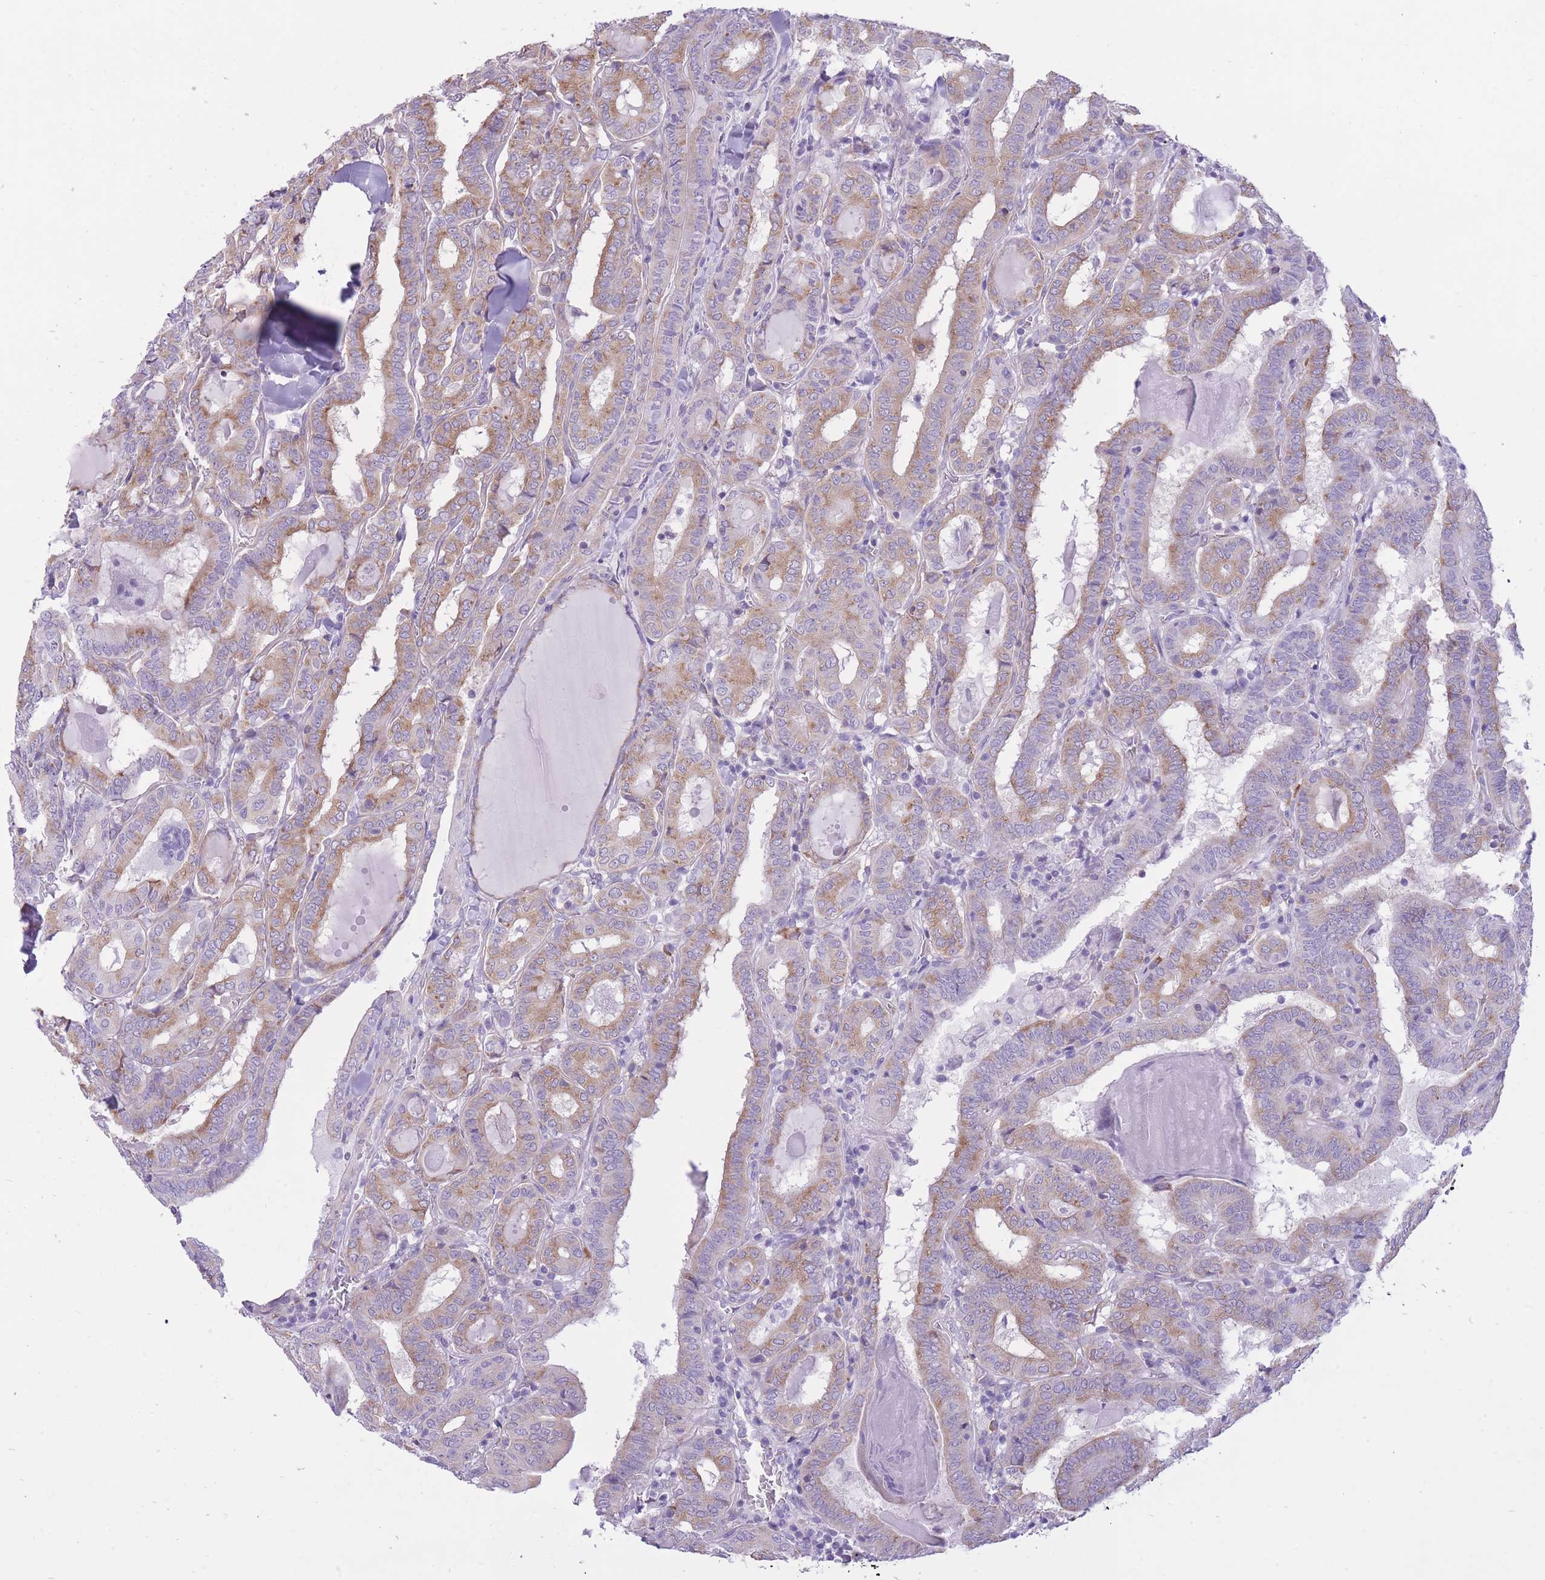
{"staining": {"intensity": "moderate", "quantity": "25%-75%", "location": "cytoplasmic/membranous"}, "tissue": "thyroid cancer", "cell_type": "Tumor cells", "image_type": "cancer", "snomed": [{"axis": "morphology", "description": "Papillary adenocarcinoma, NOS"}, {"axis": "topography", "description": "Thyroid gland"}], "caption": "The micrograph demonstrates a brown stain indicating the presence of a protein in the cytoplasmic/membranous of tumor cells in thyroid cancer. The protein is shown in brown color, while the nuclei are stained blue.", "gene": "ZNF501", "patient": {"sex": "female", "age": 72}}